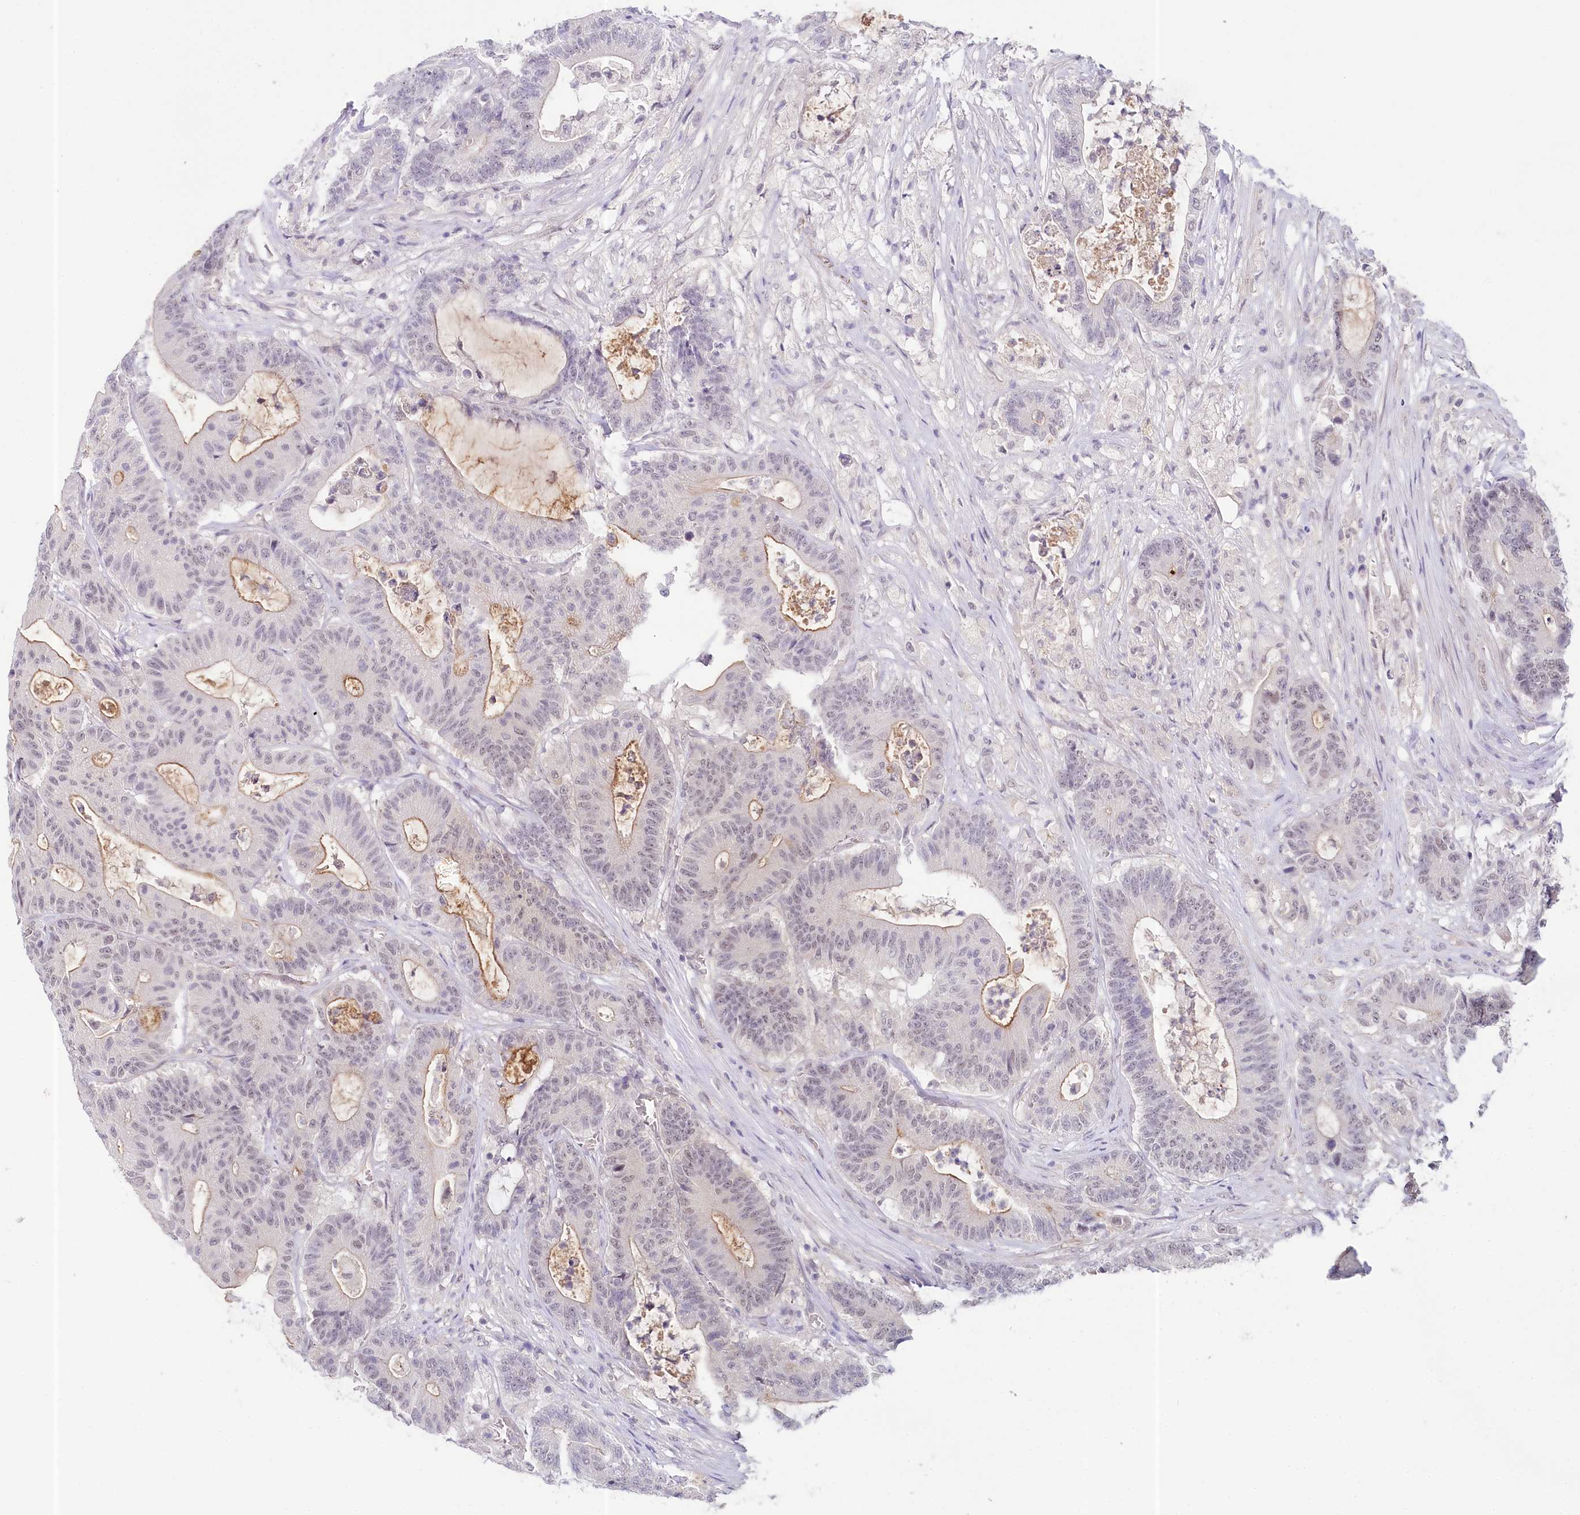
{"staining": {"intensity": "moderate", "quantity": "<25%", "location": "cytoplasmic/membranous"}, "tissue": "colorectal cancer", "cell_type": "Tumor cells", "image_type": "cancer", "snomed": [{"axis": "morphology", "description": "Adenocarcinoma, NOS"}, {"axis": "topography", "description": "Colon"}], "caption": "IHC of human colorectal adenocarcinoma displays low levels of moderate cytoplasmic/membranous positivity in about <25% of tumor cells.", "gene": "AMTN", "patient": {"sex": "female", "age": 84}}